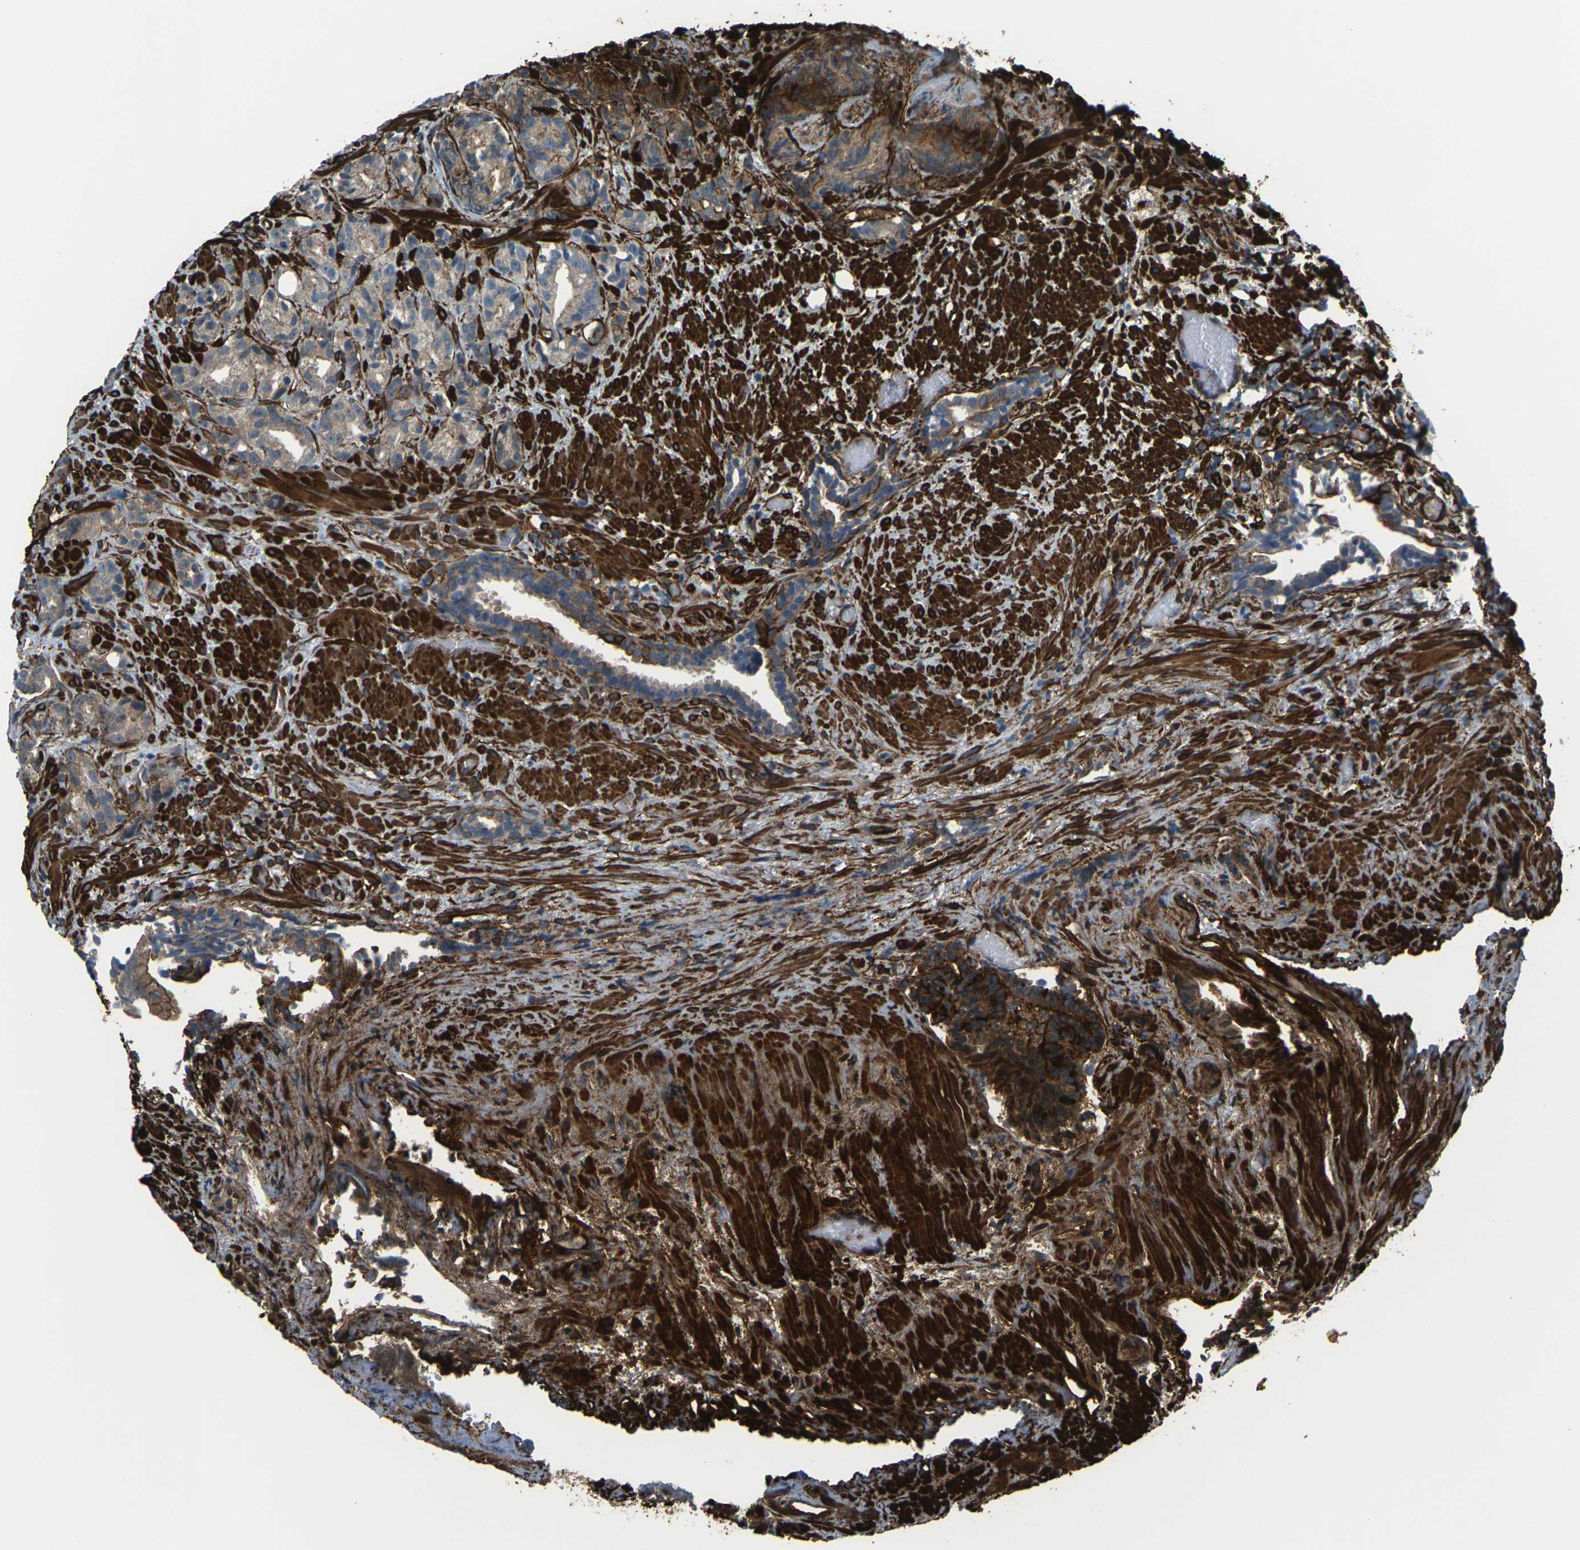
{"staining": {"intensity": "moderate", "quantity": "25%-75%", "location": "cytoplasmic/membranous"}, "tissue": "prostate cancer", "cell_type": "Tumor cells", "image_type": "cancer", "snomed": [{"axis": "morphology", "description": "Adenocarcinoma, Low grade"}, {"axis": "topography", "description": "Prostate"}], "caption": "Immunohistochemistry (DAB (3,3'-diaminobenzidine)) staining of prostate low-grade adenocarcinoma shows moderate cytoplasmic/membranous protein expression in approximately 25%-75% of tumor cells. (DAB IHC, brown staining for protein, blue staining for nuclei).", "gene": "GRAMD1C", "patient": {"sex": "male", "age": 89}}